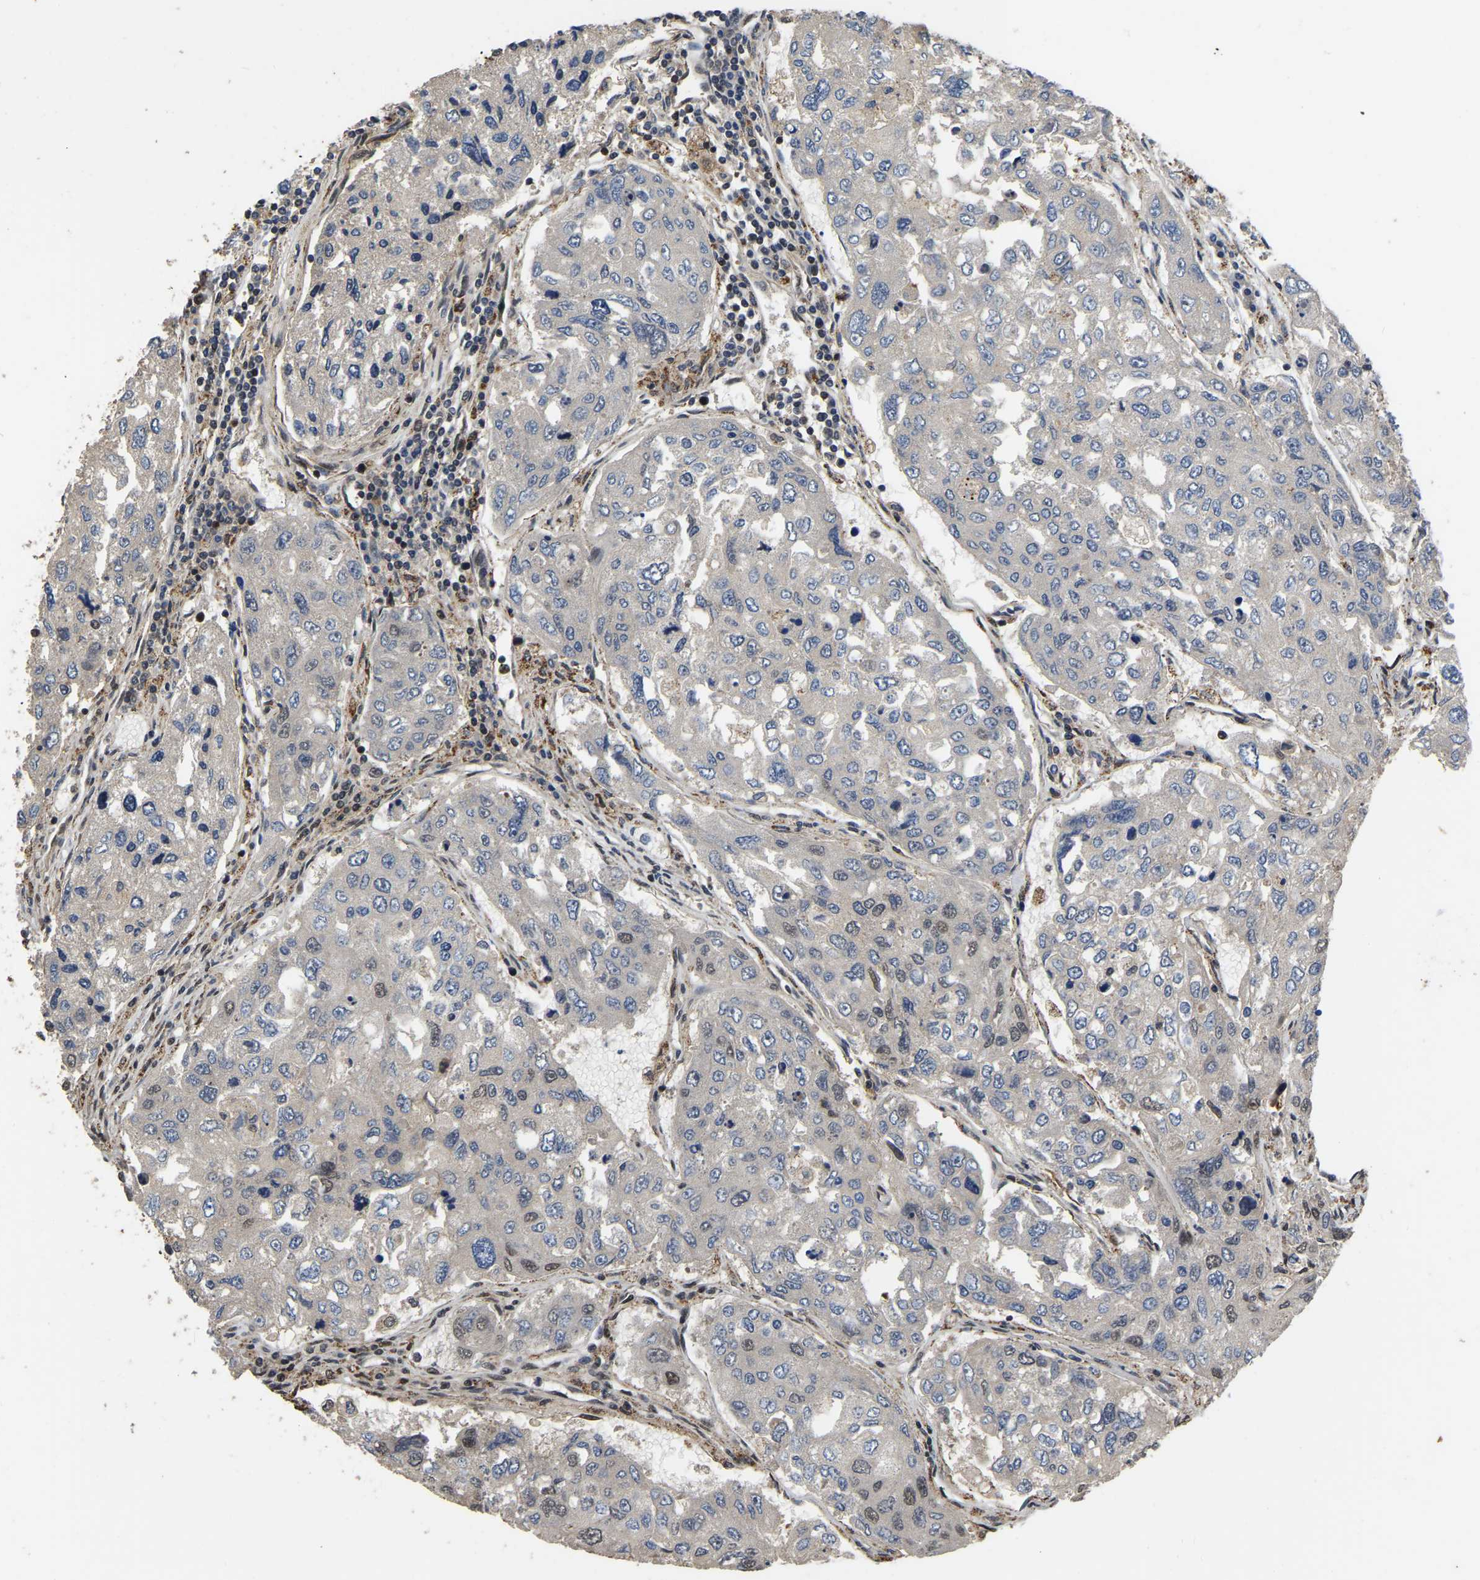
{"staining": {"intensity": "weak", "quantity": "<25%", "location": "nuclear"}, "tissue": "urothelial cancer", "cell_type": "Tumor cells", "image_type": "cancer", "snomed": [{"axis": "morphology", "description": "Urothelial carcinoma, High grade"}, {"axis": "topography", "description": "Lymph node"}, {"axis": "topography", "description": "Urinary bladder"}], "caption": "A high-resolution image shows immunohistochemistry staining of urothelial cancer, which exhibits no significant expression in tumor cells.", "gene": "CIAO1", "patient": {"sex": "male", "age": 51}}